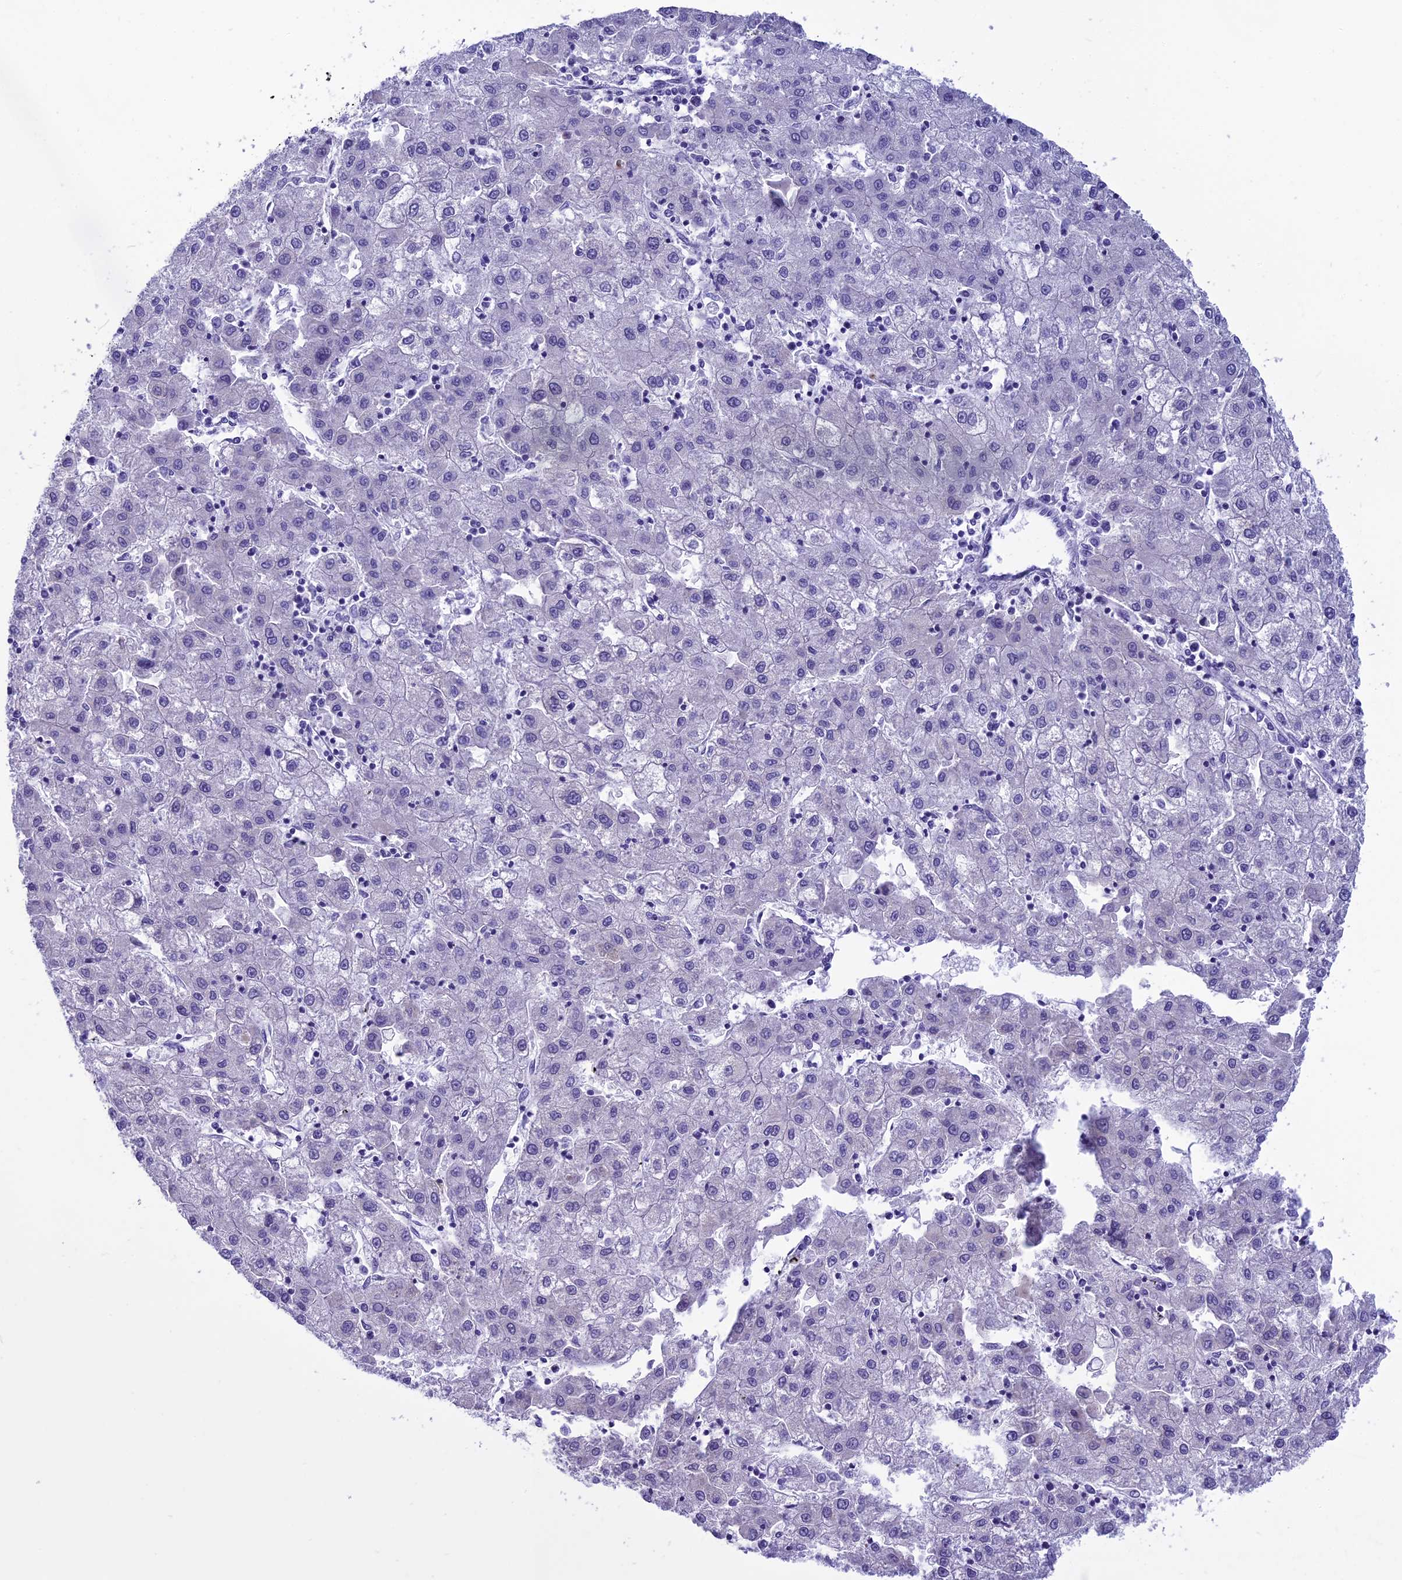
{"staining": {"intensity": "negative", "quantity": "none", "location": "none"}, "tissue": "liver cancer", "cell_type": "Tumor cells", "image_type": "cancer", "snomed": [{"axis": "morphology", "description": "Carcinoma, Hepatocellular, NOS"}, {"axis": "topography", "description": "Liver"}], "caption": "This is an IHC histopathology image of human liver cancer. There is no positivity in tumor cells.", "gene": "KCTD14", "patient": {"sex": "male", "age": 72}}